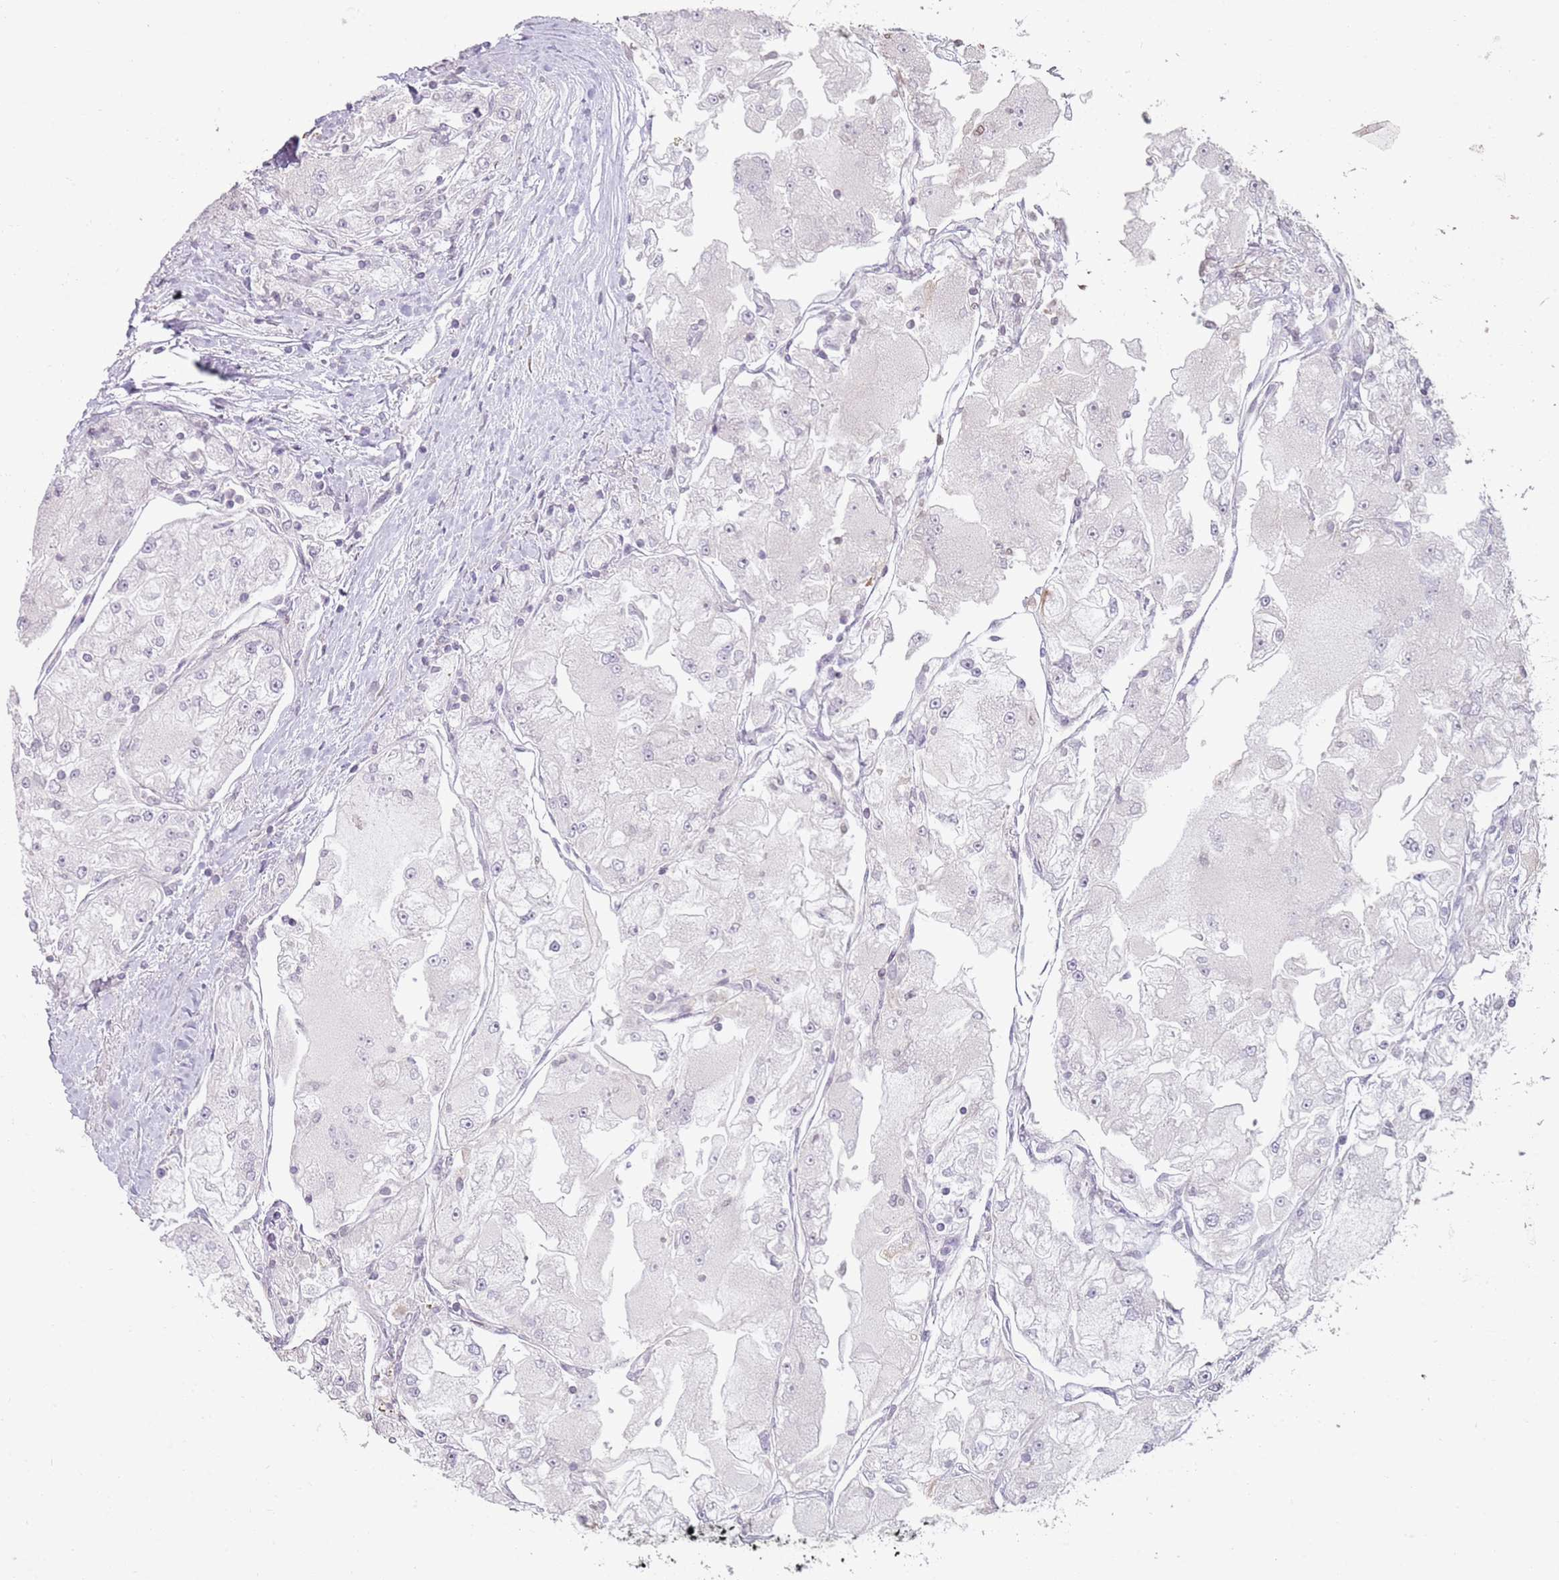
{"staining": {"intensity": "negative", "quantity": "none", "location": "none"}, "tissue": "renal cancer", "cell_type": "Tumor cells", "image_type": "cancer", "snomed": [{"axis": "morphology", "description": "Adenocarcinoma, NOS"}, {"axis": "topography", "description": "Kidney"}], "caption": "An immunohistochemistry histopathology image of renal cancer (adenocarcinoma) is shown. There is no staining in tumor cells of renal cancer (adenocarcinoma).", "gene": "GAS8", "patient": {"sex": "female", "age": 72}}